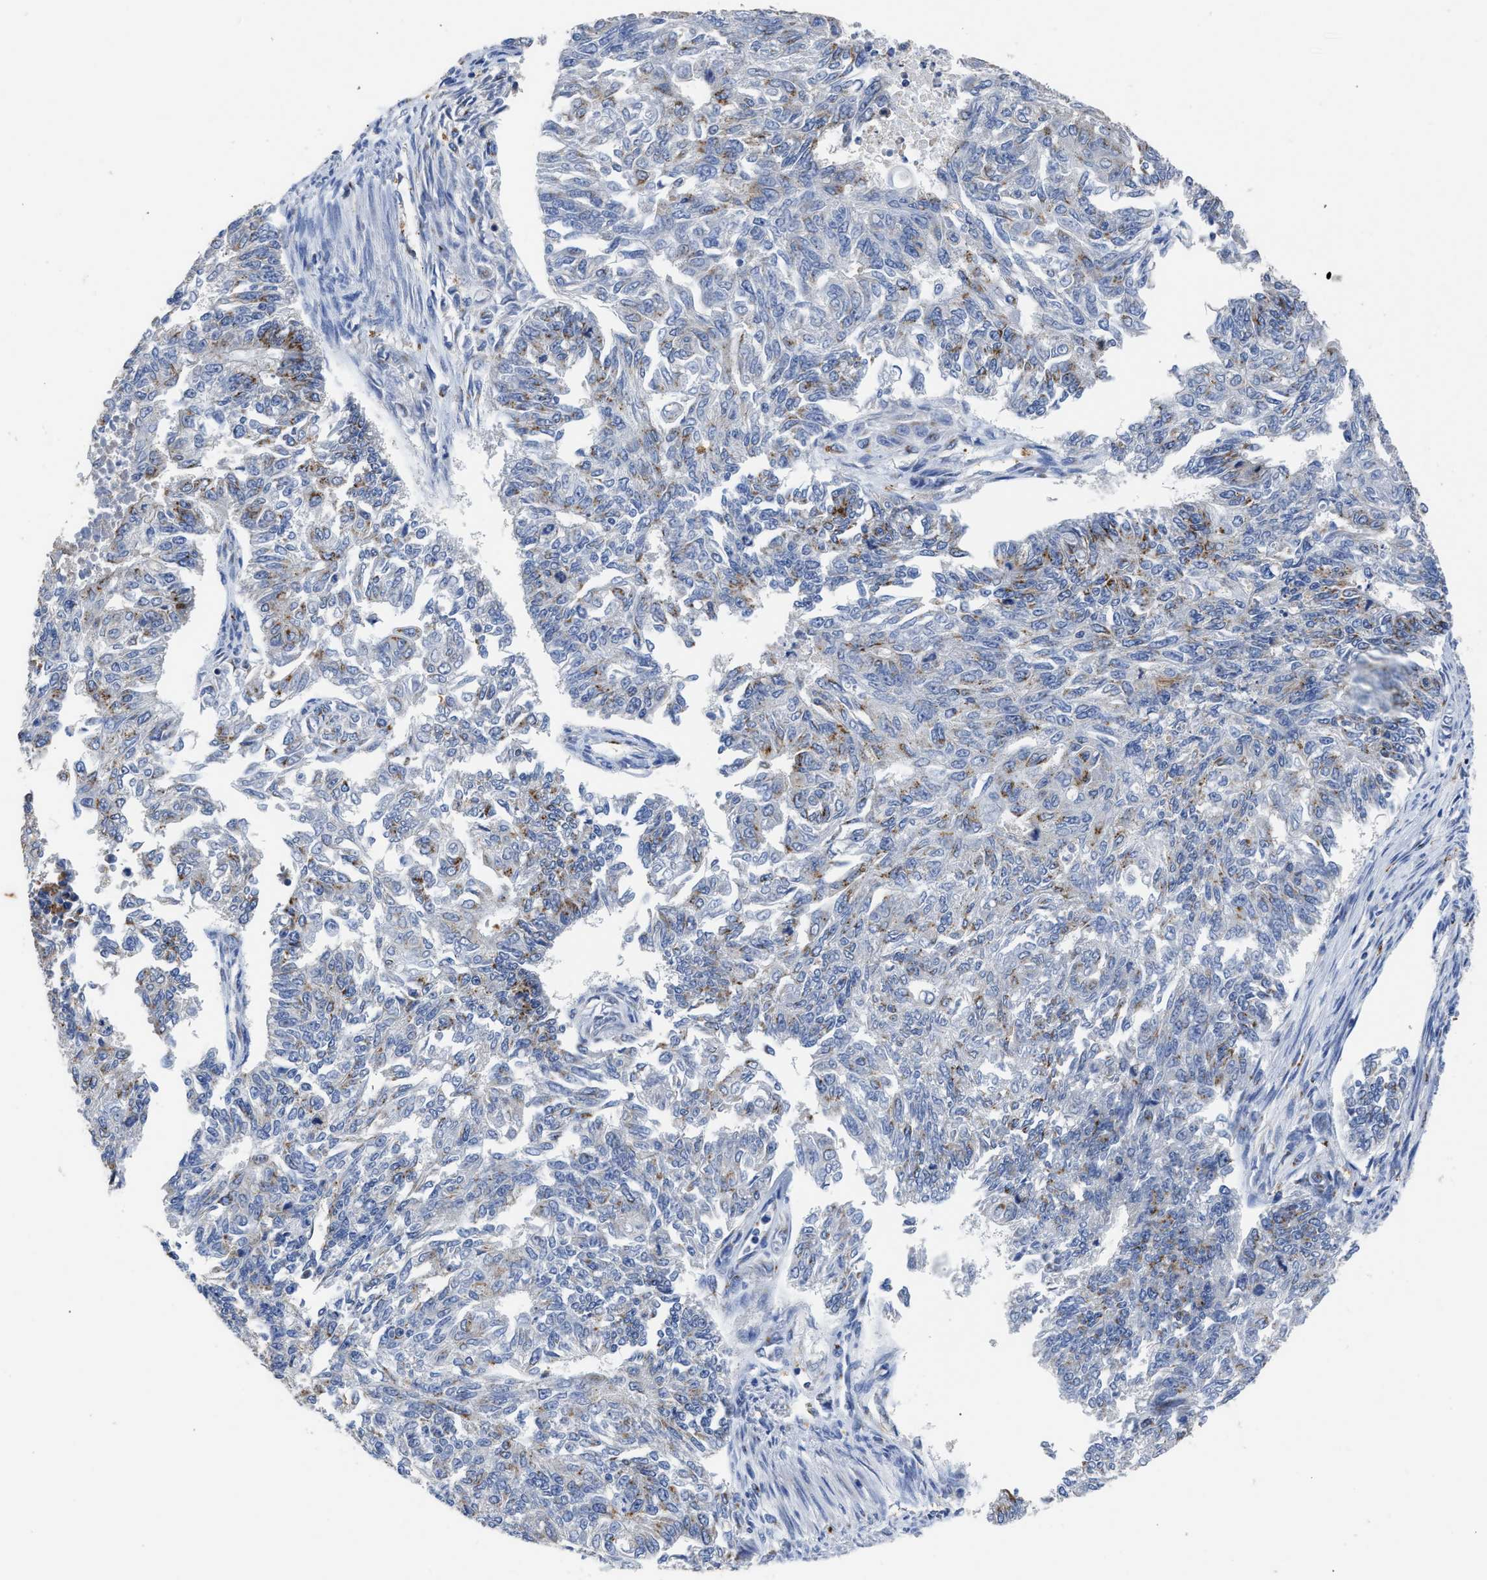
{"staining": {"intensity": "moderate", "quantity": "25%-75%", "location": "cytoplasmic/membranous"}, "tissue": "endometrial cancer", "cell_type": "Tumor cells", "image_type": "cancer", "snomed": [{"axis": "morphology", "description": "Adenocarcinoma, NOS"}, {"axis": "topography", "description": "Endometrium"}], "caption": "Approximately 25%-75% of tumor cells in adenocarcinoma (endometrial) display moderate cytoplasmic/membranous protein expression as visualized by brown immunohistochemical staining.", "gene": "TMEM87A", "patient": {"sex": "female", "age": 32}}